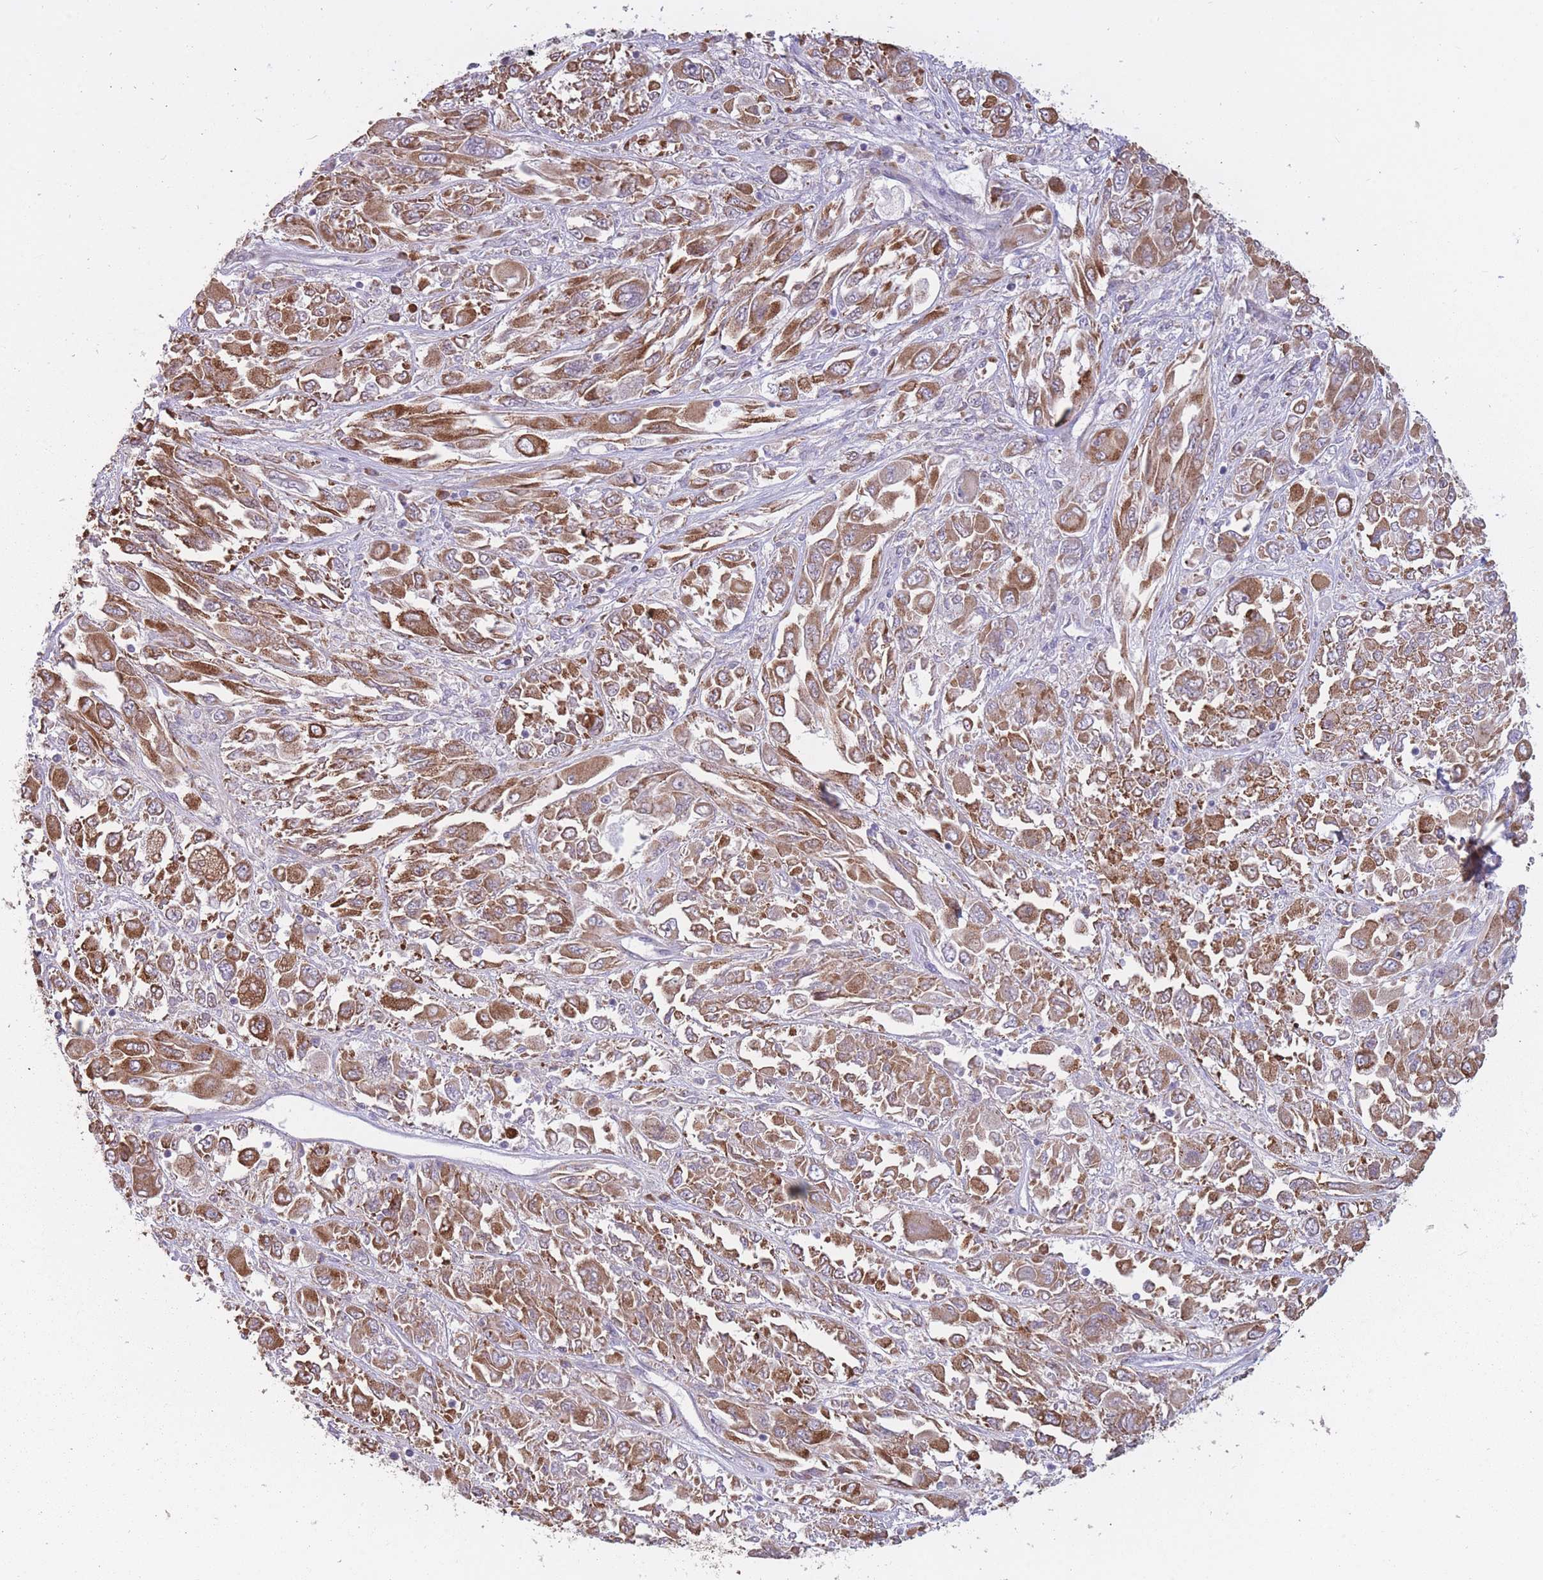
{"staining": {"intensity": "moderate", "quantity": ">75%", "location": "cytoplasmic/membranous"}, "tissue": "melanoma", "cell_type": "Tumor cells", "image_type": "cancer", "snomed": [{"axis": "morphology", "description": "Malignant melanoma, NOS"}, {"axis": "topography", "description": "Skin"}], "caption": "High-magnification brightfield microscopy of melanoma stained with DAB (brown) and counterstained with hematoxylin (blue). tumor cells exhibit moderate cytoplasmic/membranous staining is identified in about>75% of cells.", "gene": "TRAPPC5", "patient": {"sex": "female", "age": 91}}